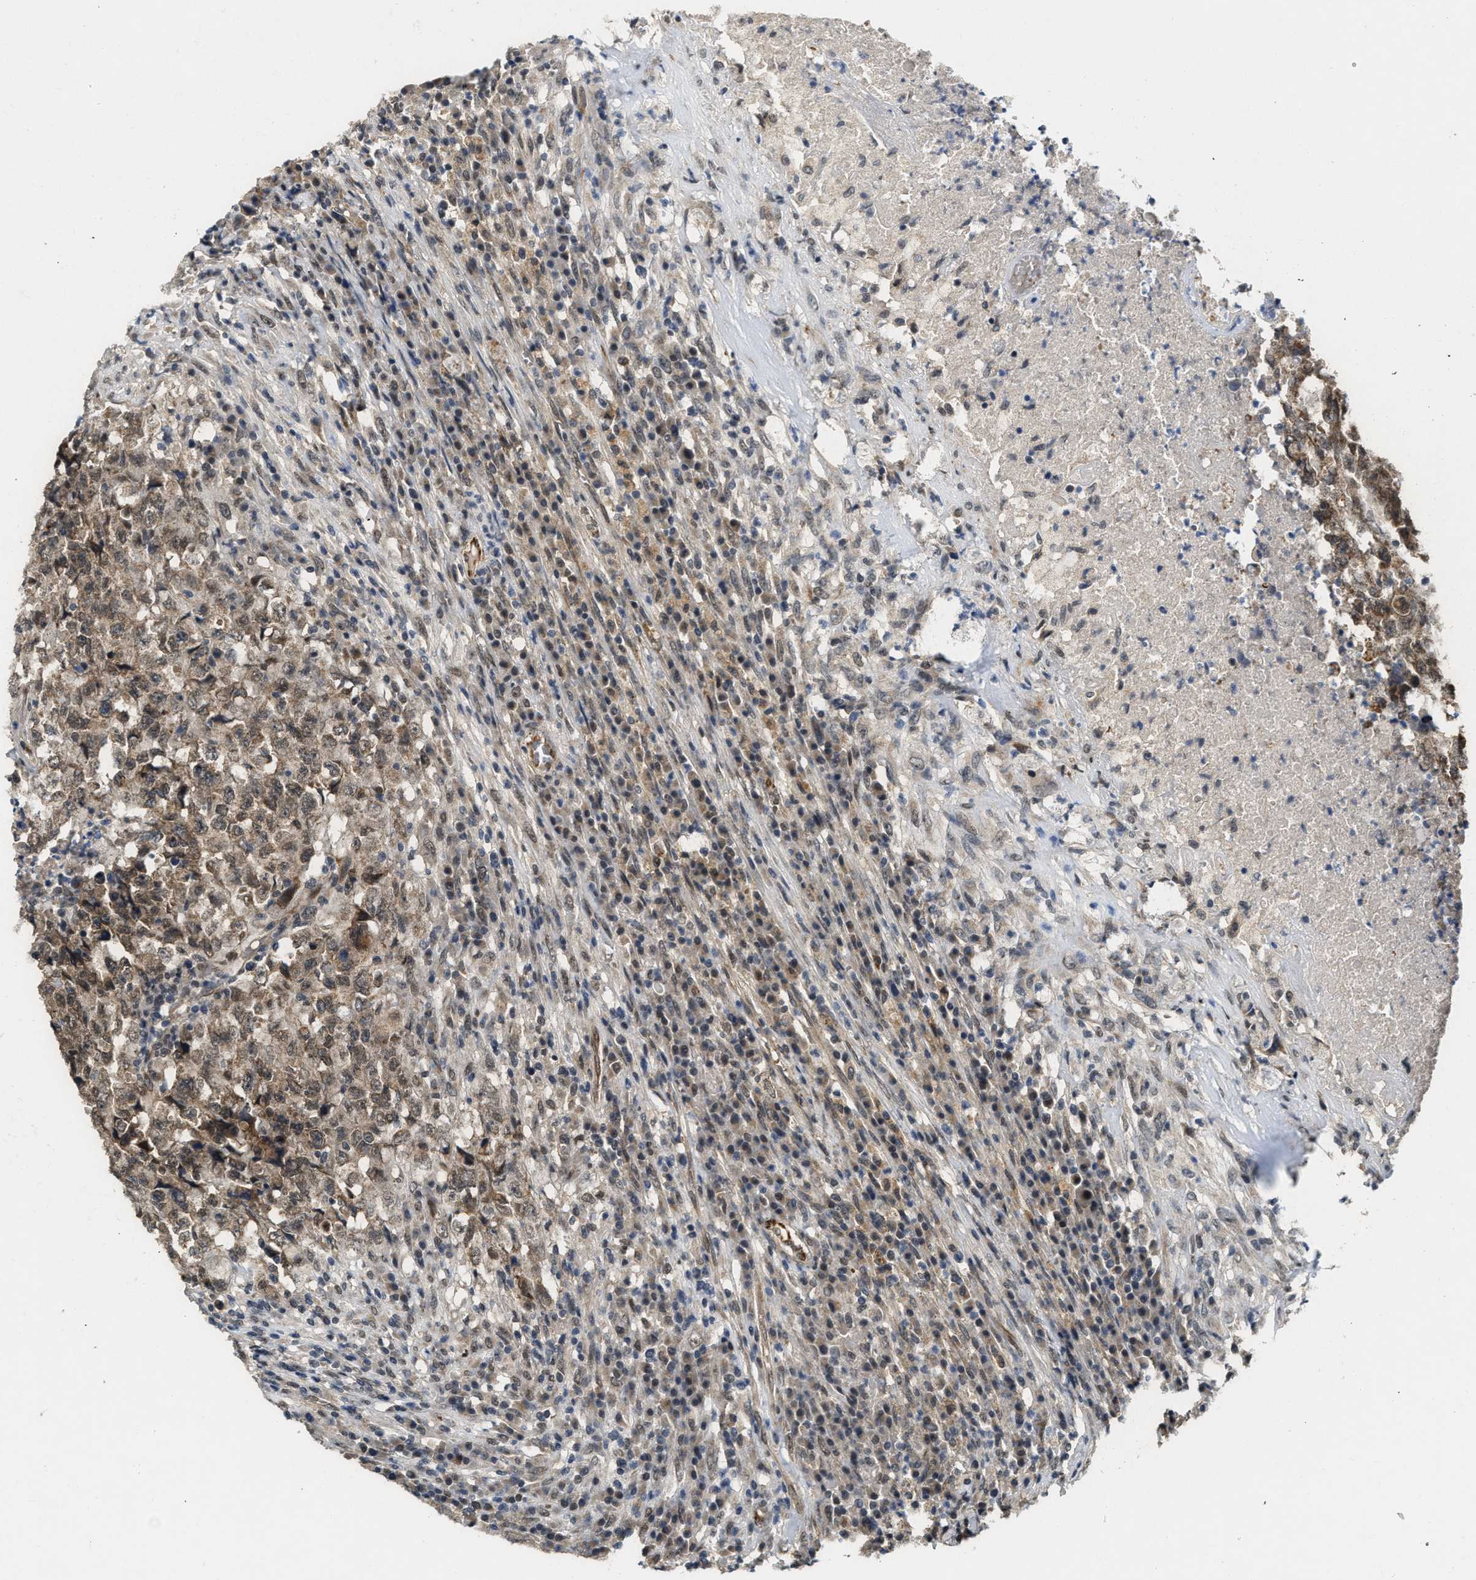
{"staining": {"intensity": "moderate", "quantity": "25%-75%", "location": "cytoplasmic/membranous"}, "tissue": "testis cancer", "cell_type": "Tumor cells", "image_type": "cancer", "snomed": [{"axis": "morphology", "description": "Necrosis, NOS"}, {"axis": "morphology", "description": "Carcinoma, Embryonal, NOS"}, {"axis": "topography", "description": "Testis"}], "caption": "DAB (3,3'-diaminobenzidine) immunohistochemical staining of human testis cancer shows moderate cytoplasmic/membranous protein expression in approximately 25%-75% of tumor cells. The protein of interest is shown in brown color, while the nuclei are stained blue.", "gene": "KIF24", "patient": {"sex": "male", "age": 19}}